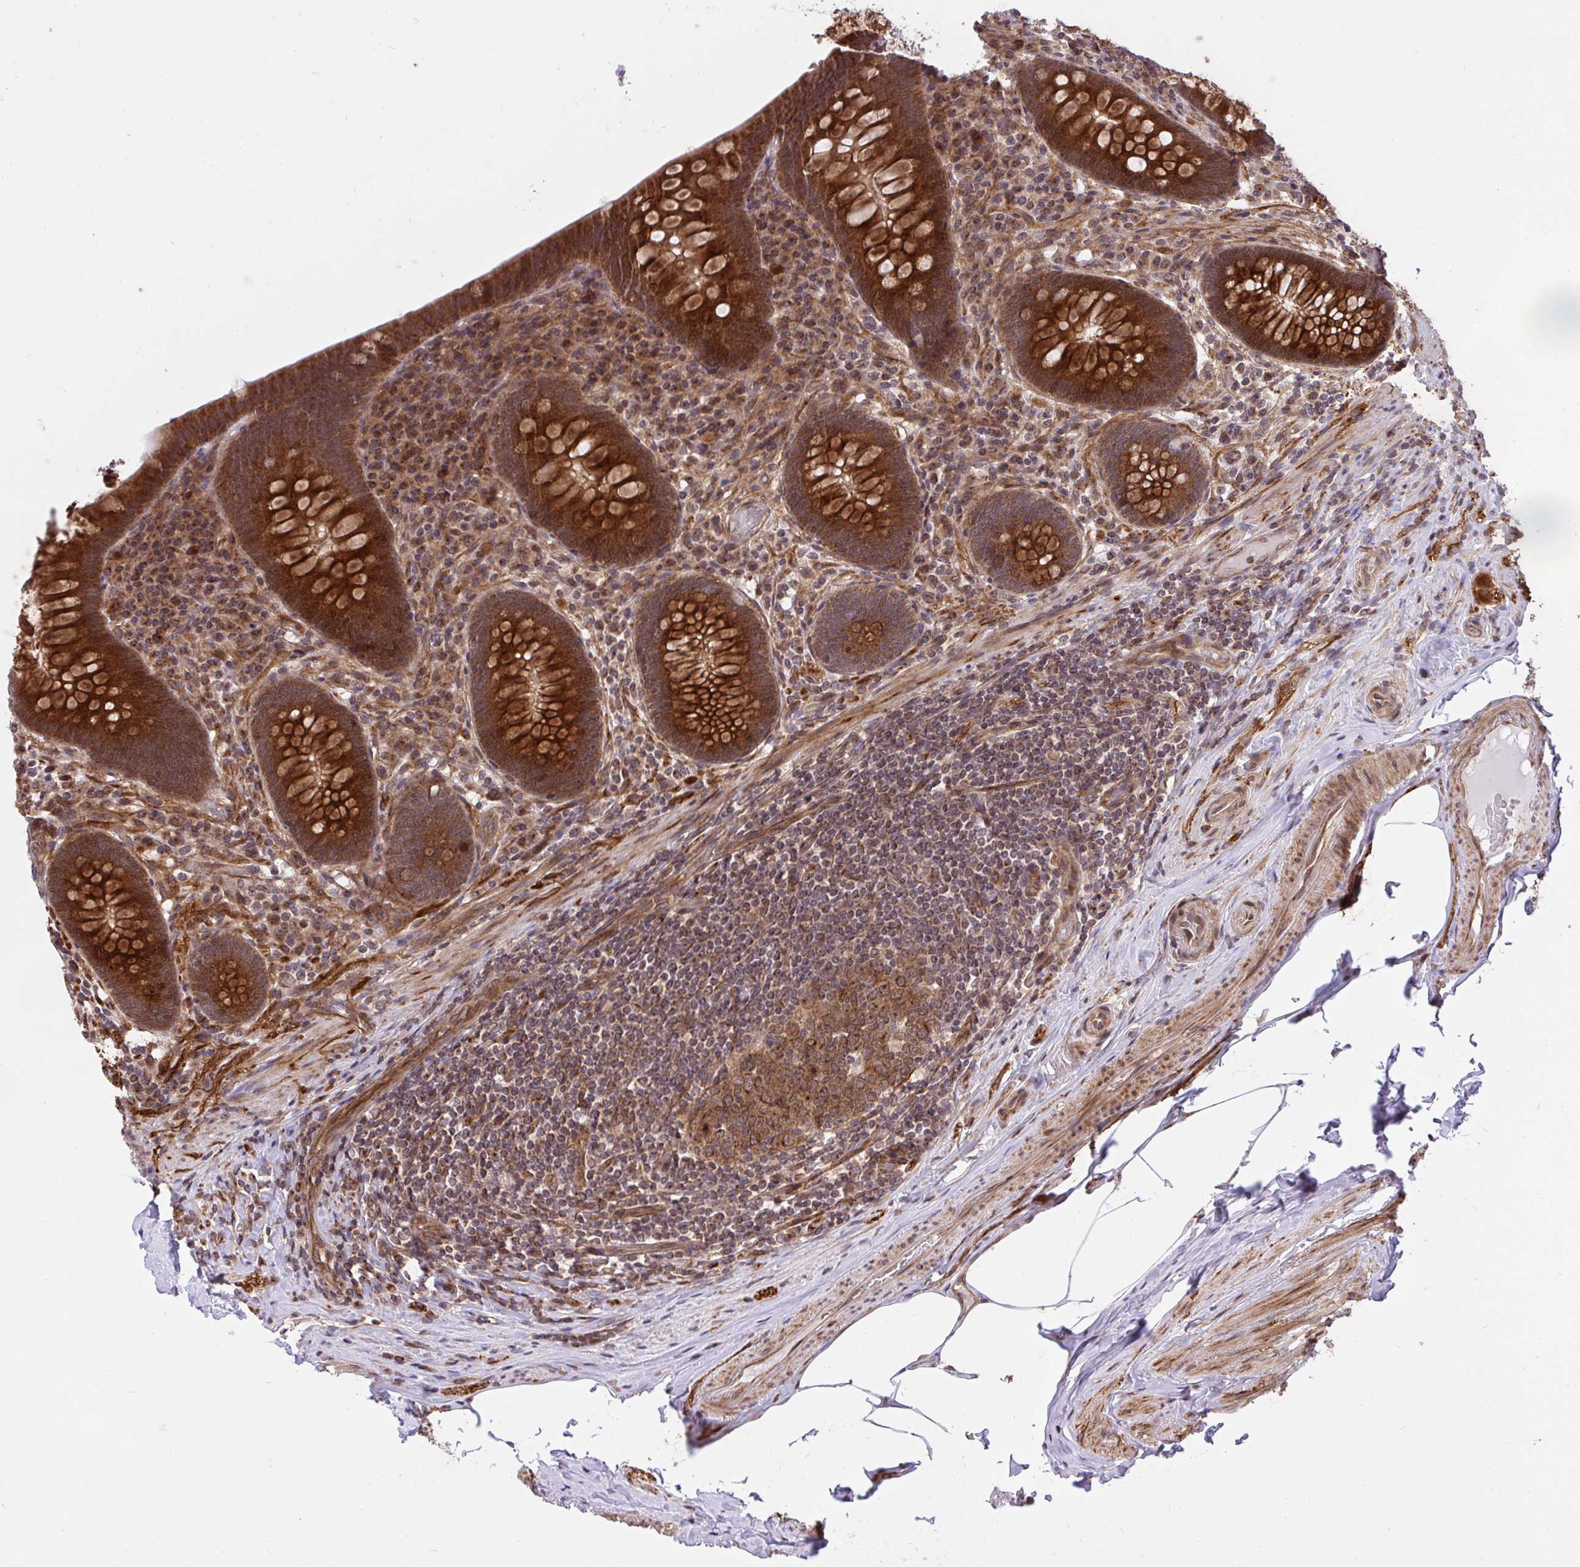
{"staining": {"intensity": "strong", "quantity": ">75%", "location": "cytoplasmic/membranous"}, "tissue": "appendix", "cell_type": "Glandular cells", "image_type": "normal", "snomed": [{"axis": "morphology", "description": "Normal tissue, NOS"}, {"axis": "topography", "description": "Appendix"}], "caption": "DAB immunohistochemical staining of normal appendix displays strong cytoplasmic/membranous protein positivity in approximately >75% of glandular cells. Using DAB (brown) and hematoxylin (blue) stains, captured at high magnification using brightfield microscopy.", "gene": "ERI1", "patient": {"sex": "male", "age": 71}}